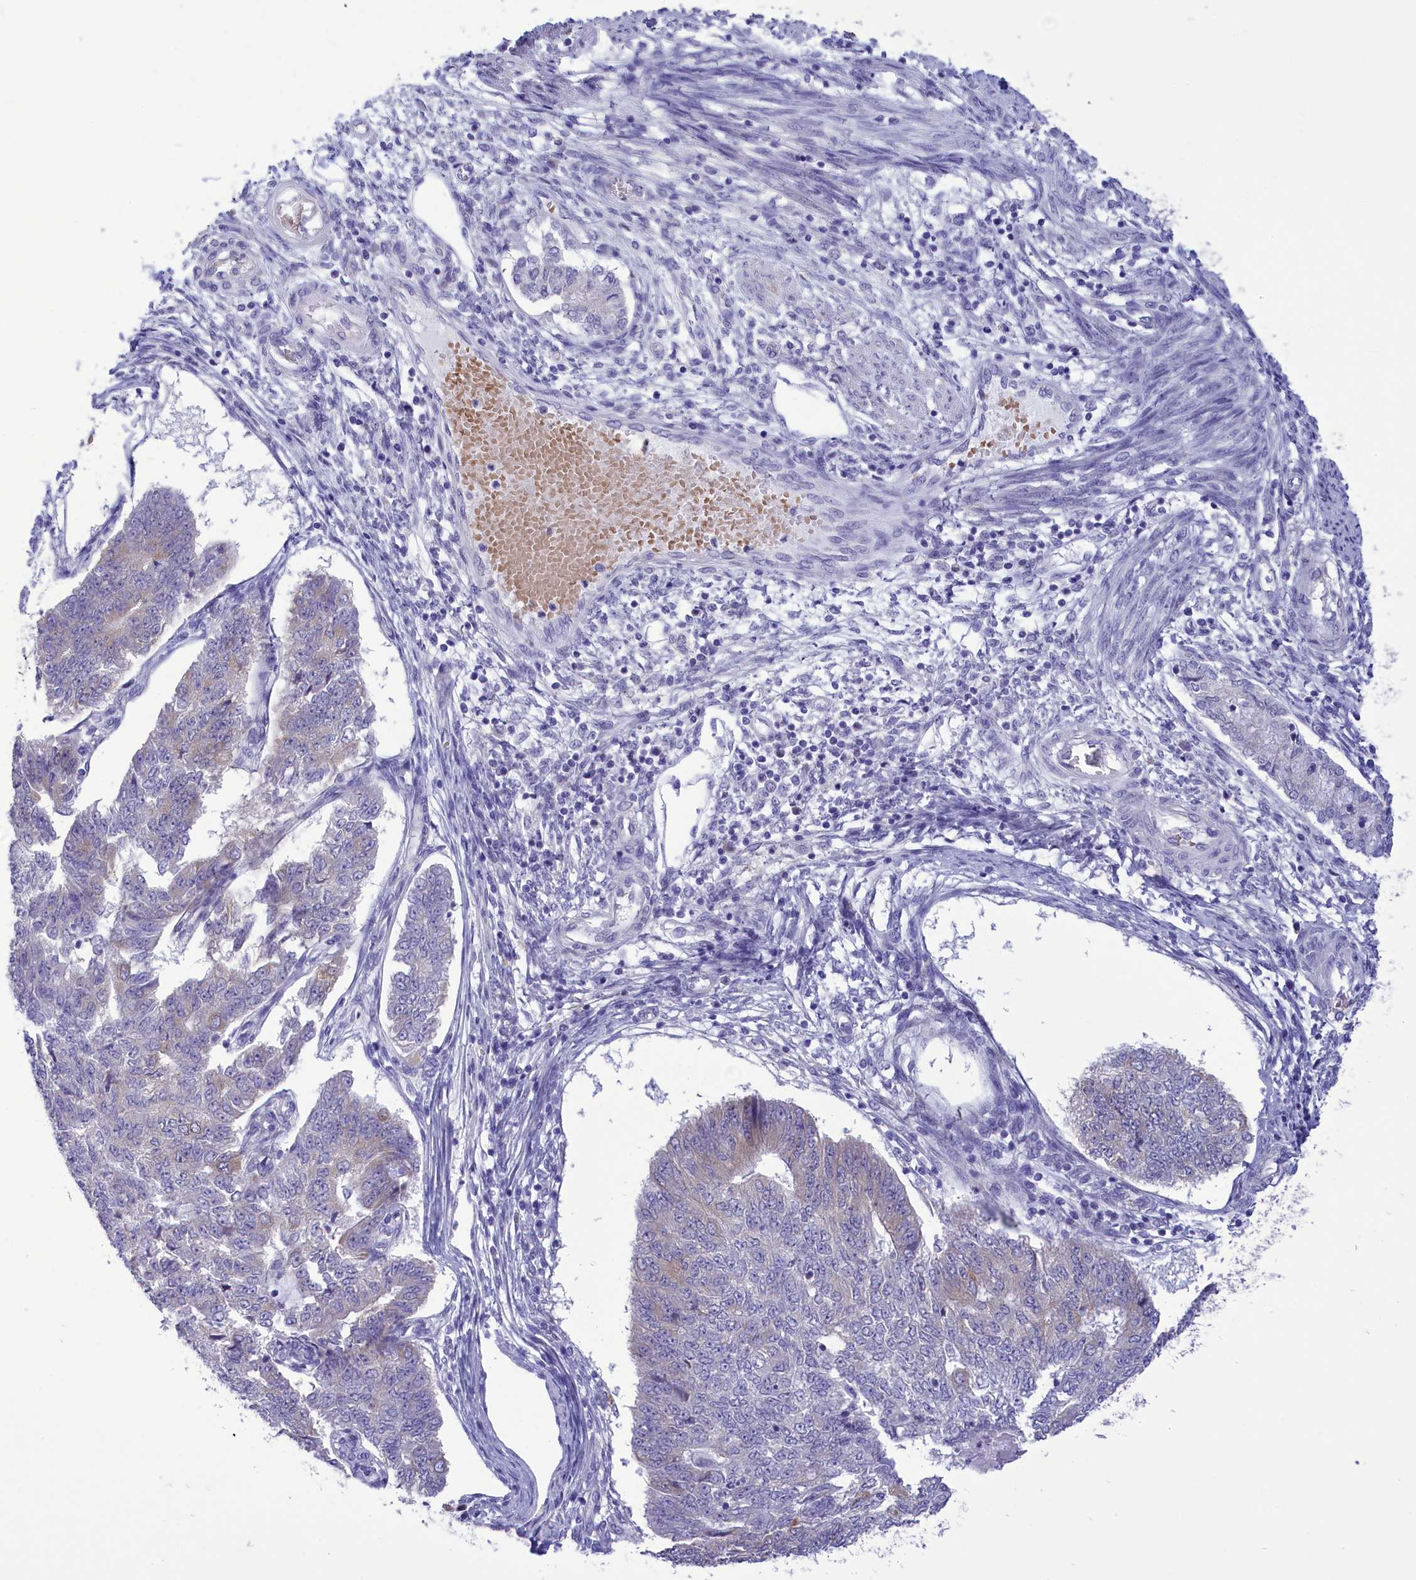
{"staining": {"intensity": "weak", "quantity": "<25%", "location": "cytoplasmic/membranous"}, "tissue": "endometrial cancer", "cell_type": "Tumor cells", "image_type": "cancer", "snomed": [{"axis": "morphology", "description": "Adenocarcinoma, NOS"}, {"axis": "topography", "description": "Endometrium"}], "caption": "A micrograph of endometrial cancer stained for a protein exhibits no brown staining in tumor cells.", "gene": "DCAF16", "patient": {"sex": "female", "age": 32}}